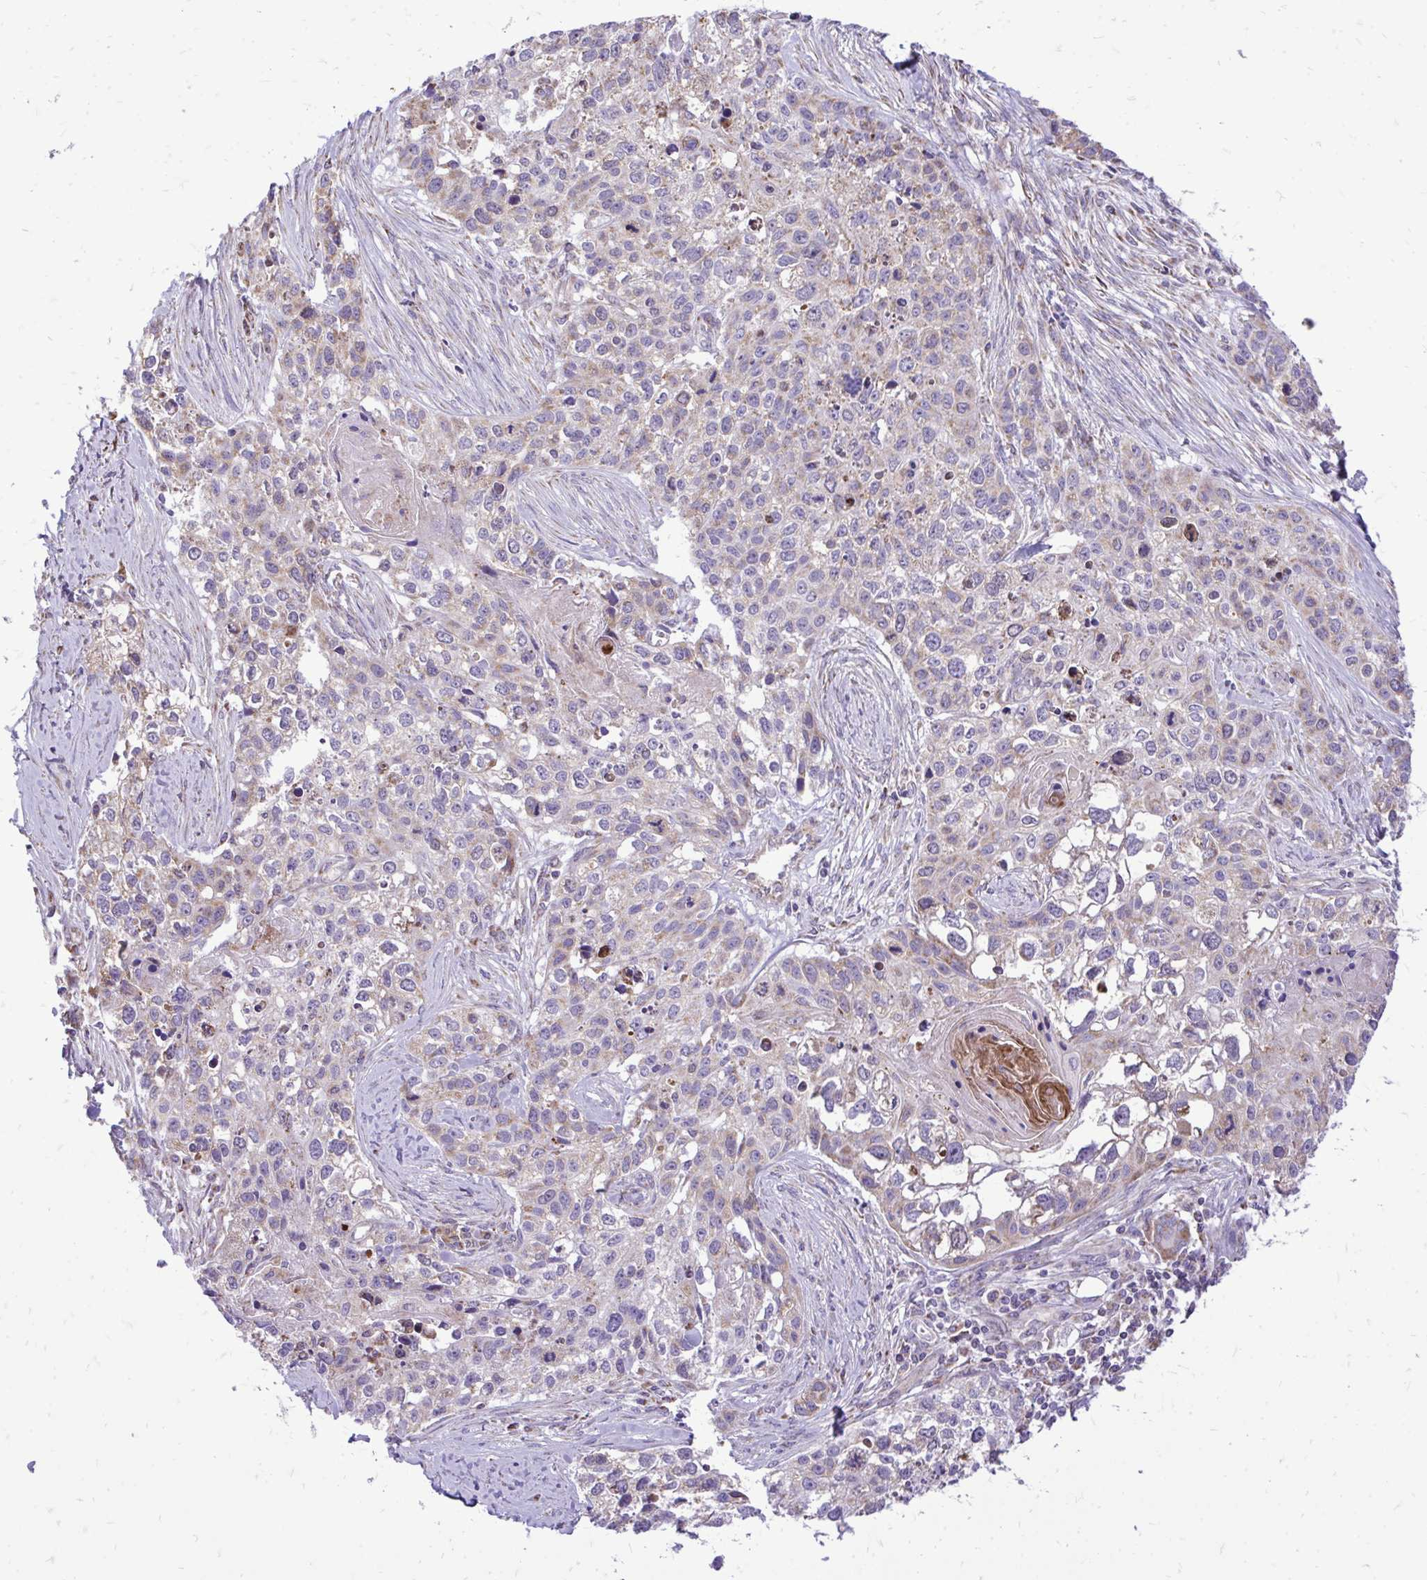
{"staining": {"intensity": "weak", "quantity": "<25%", "location": "cytoplasmic/membranous"}, "tissue": "lung cancer", "cell_type": "Tumor cells", "image_type": "cancer", "snomed": [{"axis": "morphology", "description": "Squamous cell carcinoma, NOS"}, {"axis": "topography", "description": "Lung"}], "caption": "A high-resolution micrograph shows immunohistochemistry staining of squamous cell carcinoma (lung), which displays no significant positivity in tumor cells.", "gene": "UBE2C", "patient": {"sex": "male", "age": 74}}